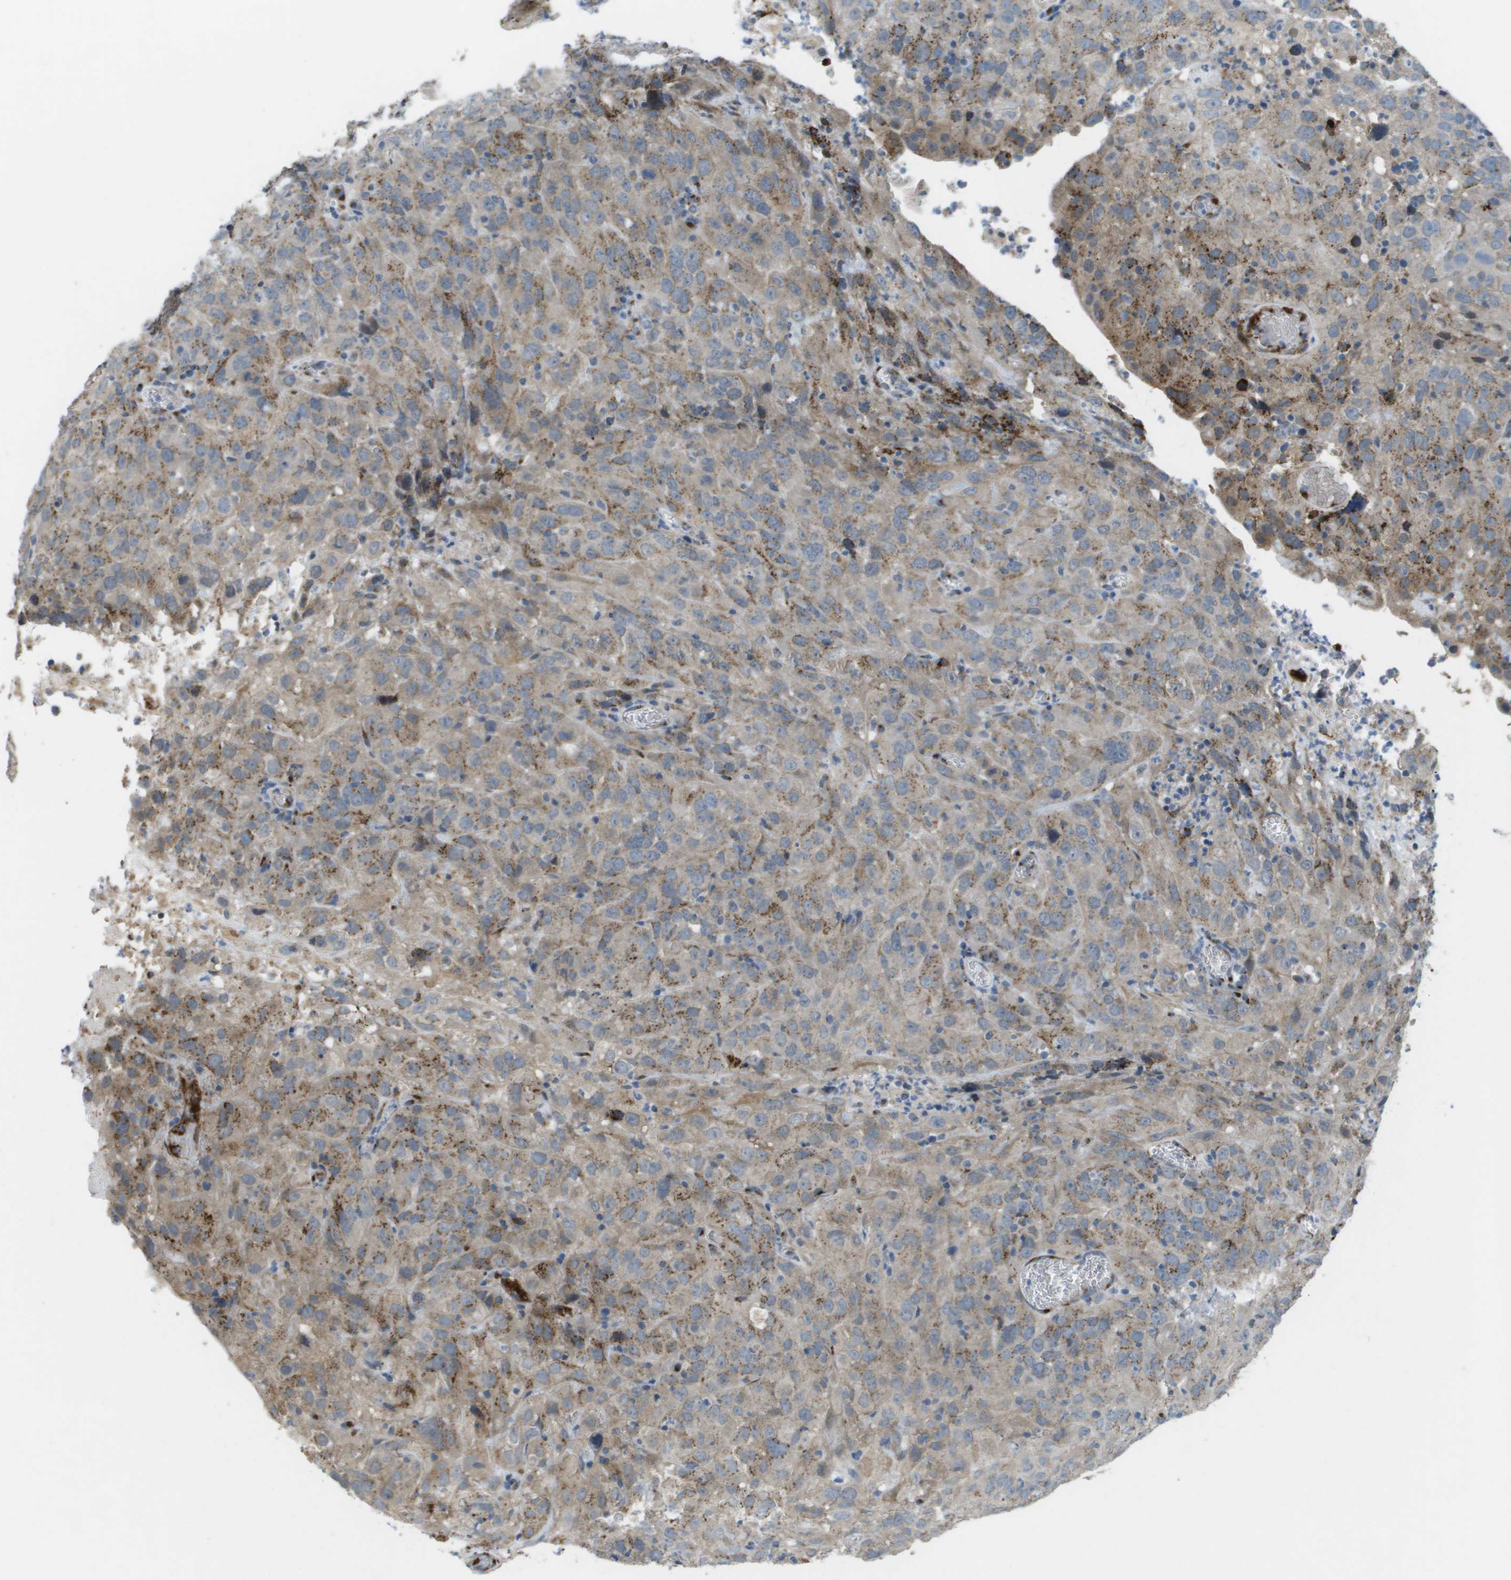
{"staining": {"intensity": "moderate", "quantity": "25%-75%", "location": "cytoplasmic/membranous"}, "tissue": "cervical cancer", "cell_type": "Tumor cells", "image_type": "cancer", "snomed": [{"axis": "morphology", "description": "Squamous cell carcinoma, NOS"}, {"axis": "topography", "description": "Cervix"}], "caption": "Immunohistochemical staining of cervical cancer (squamous cell carcinoma) reveals moderate cytoplasmic/membranous protein staining in about 25%-75% of tumor cells. (DAB IHC with brightfield microscopy, high magnification).", "gene": "QSOX2", "patient": {"sex": "female", "age": 32}}